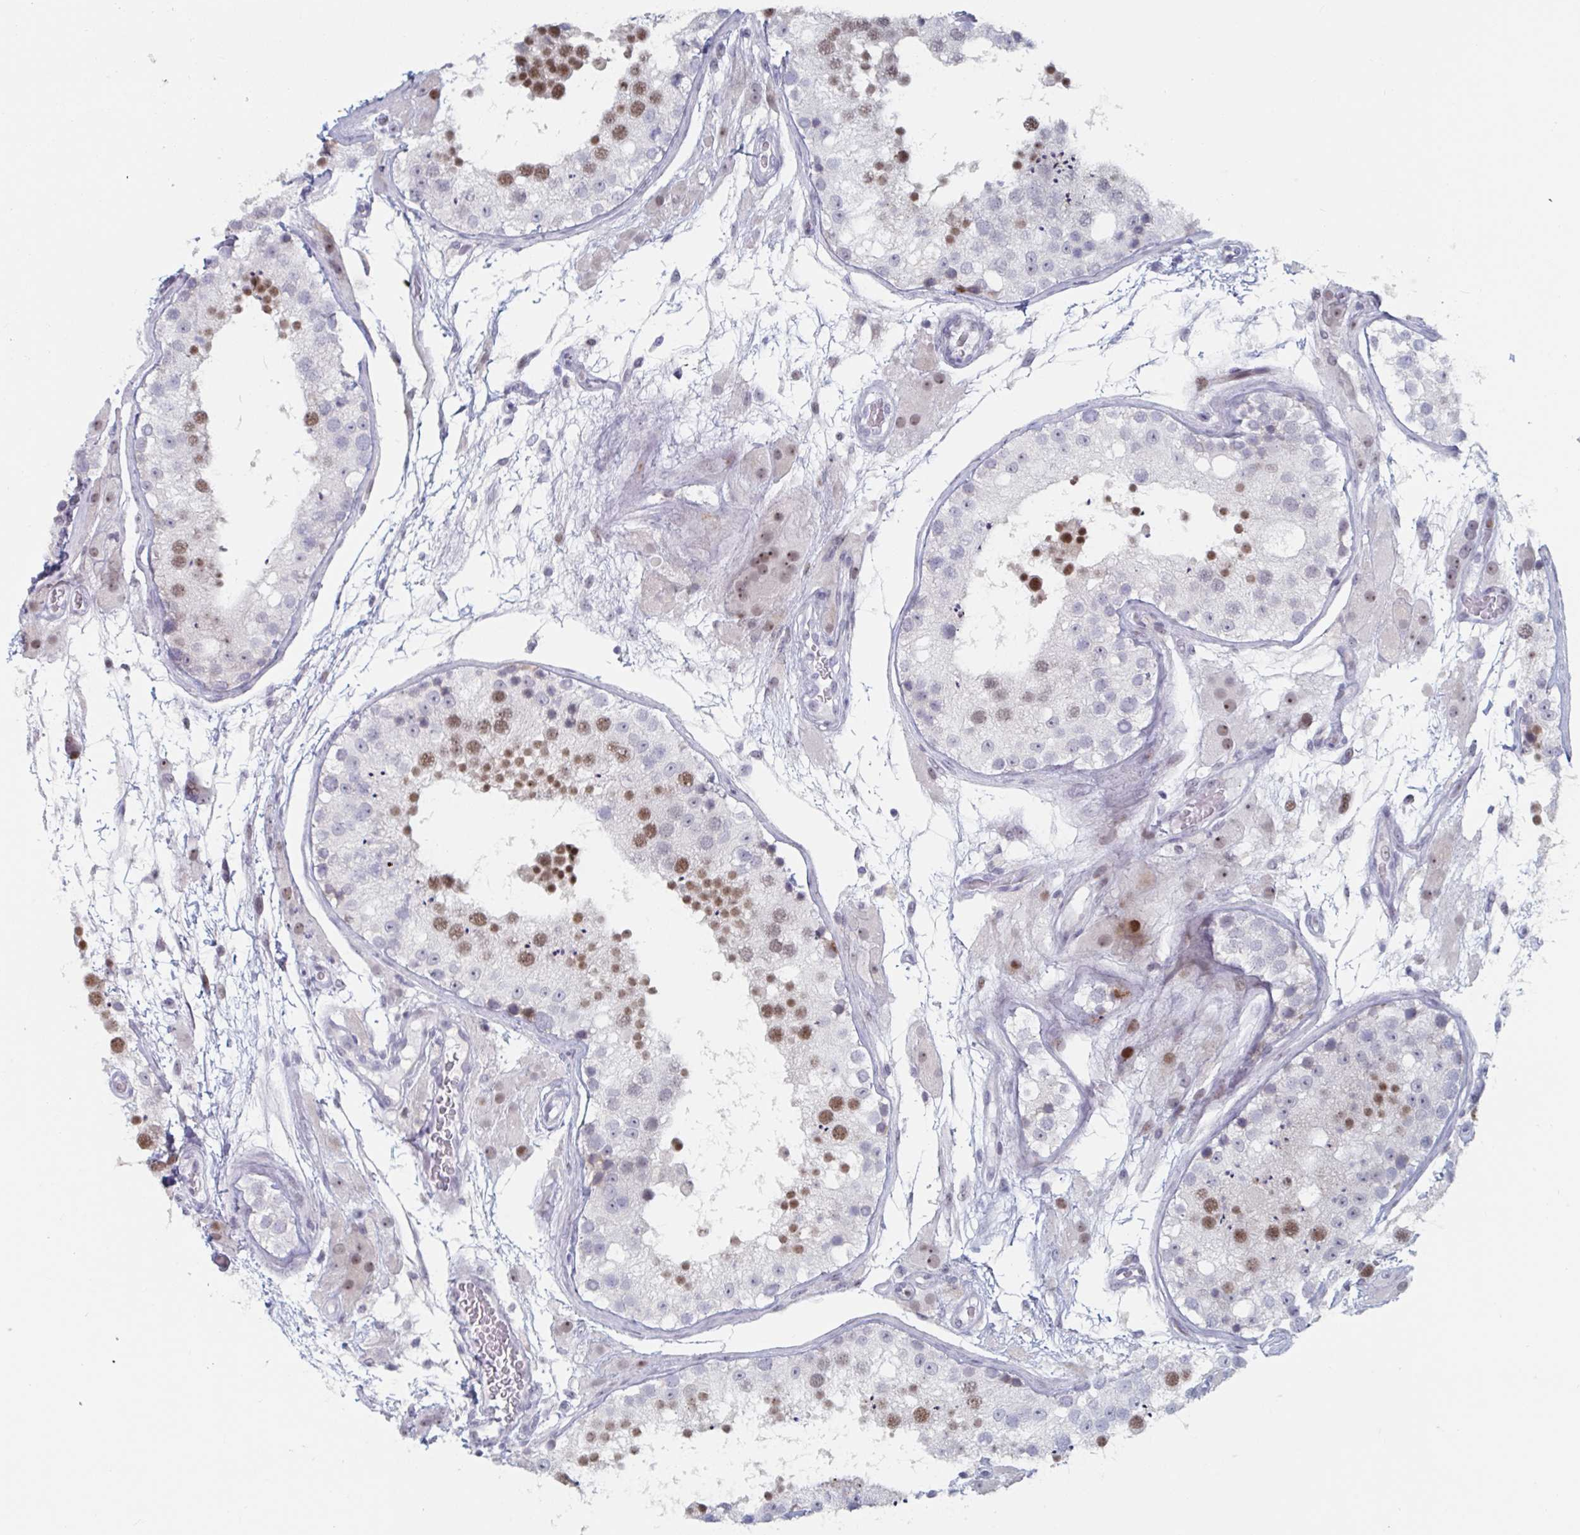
{"staining": {"intensity": "moderate", "quantity": "25%-75%", "location": "nuclear"}, "tissue": "testis", "cell_type": "Cells in seminiferous ducts", "image_type": "normal", "snomed": [{"axis": "morphology", "description": "Normal tissue, NOS"}, {"axis": "topography", "description": "Testis"}], "caption": "Normal testis displays moderate nuclear expression in approximately 25%-75% of cells in seminiferous ducts, visualized by immunohistochemistry. Immunohistochemistry stains the protein of interest in brown and the nuclei are stained blue.", "gene": "NR1H2", "patient": {"sex": "male", "age": 26}}